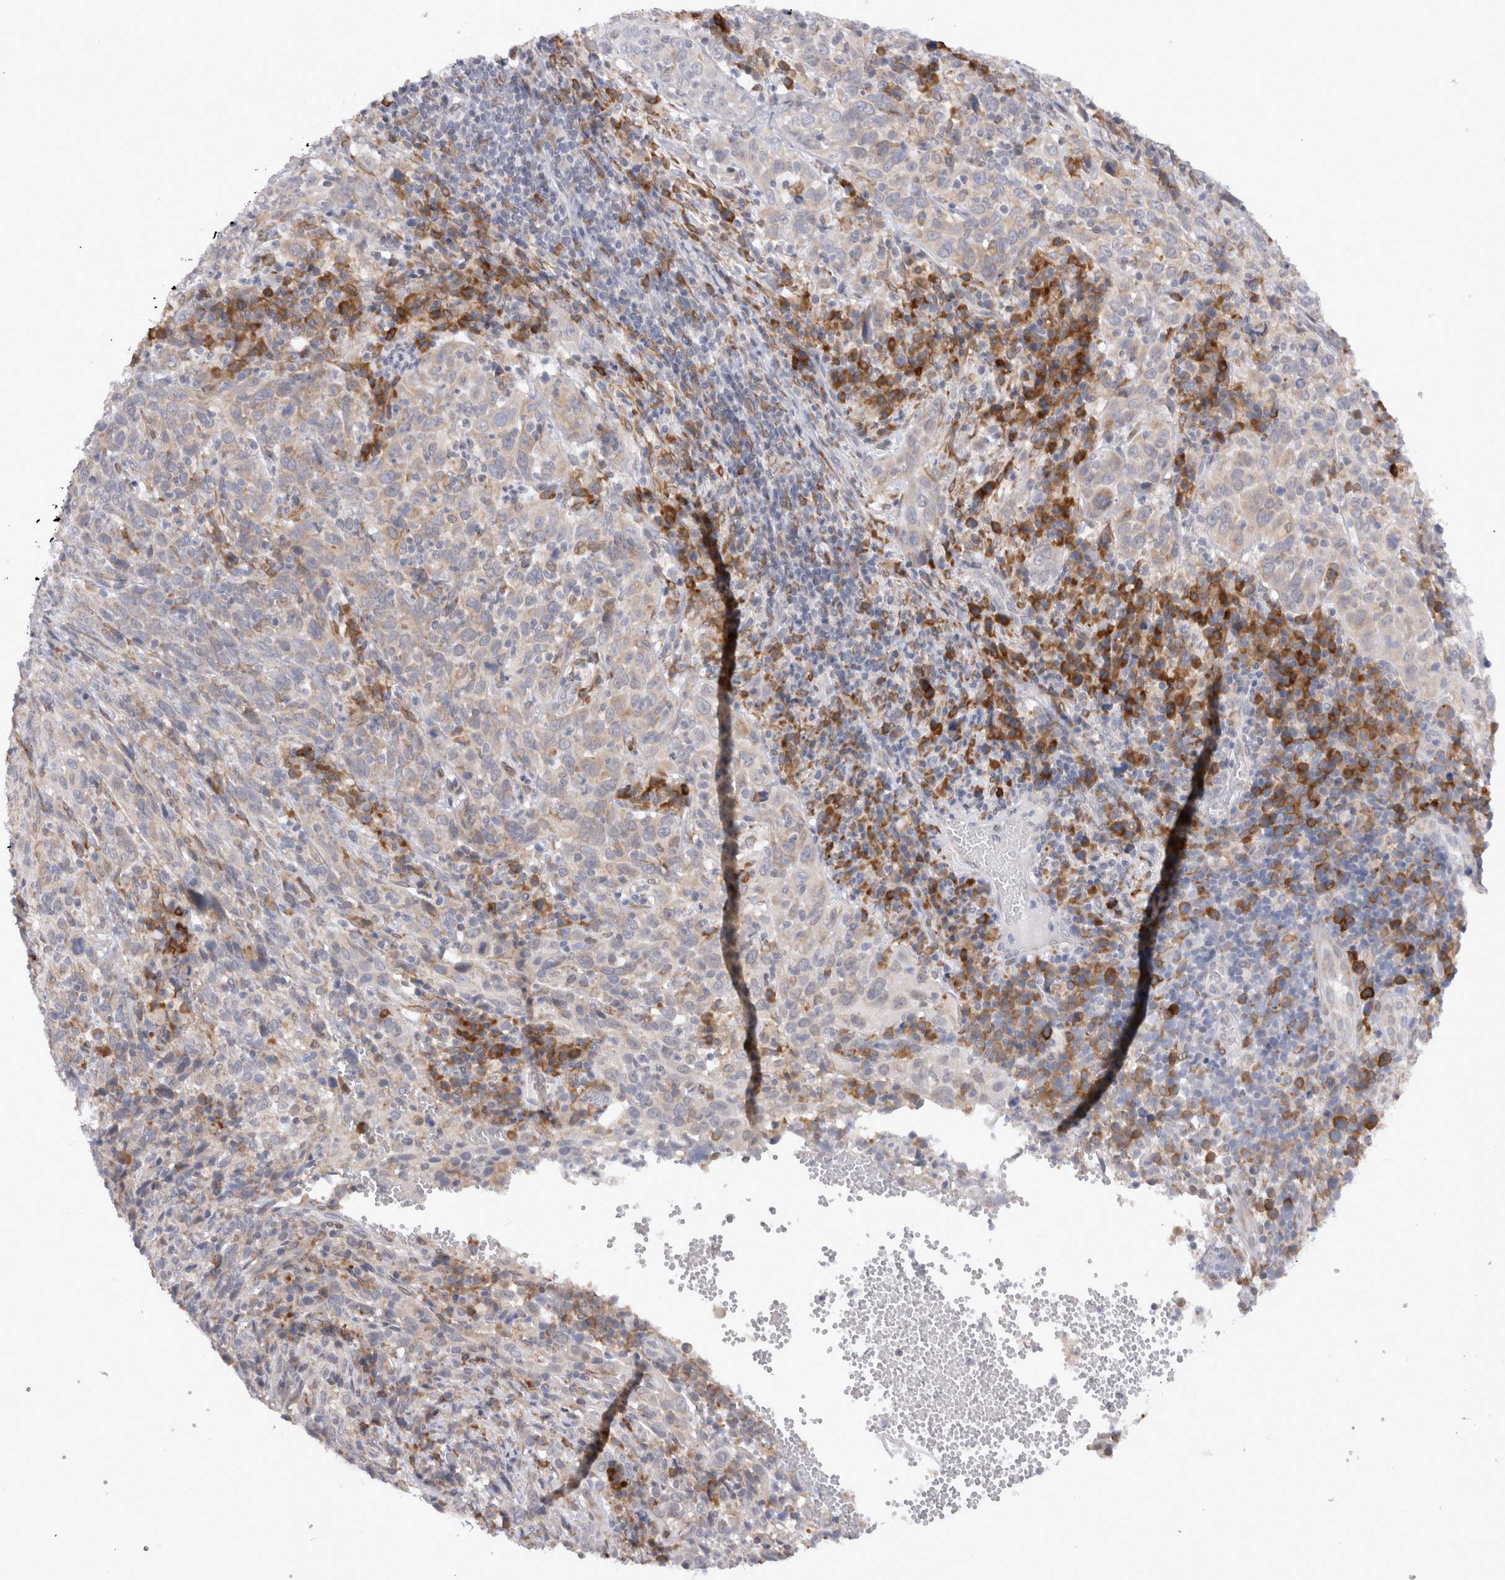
{"staining": {"intensity": "weak", "quantity": "<25%", "location": "cytoplasmic/membranous"}, "tissue": "cervical cancer", "cell_type": "Tumor cells", "image_type": "cancer", "snomed": [{"axis": "morphology", "description": "Squamous cell carcinoma, NOS"}, {"axis": "topography", "description": "Cervix"}], "caption": "Tumor cells show no significant positivity in cervical cancer (squamous cell carcinoma). (DAB IHC with hematoxylin counter stain).", "gene": "VCPIP1", "patient": {"sex": "female", "age": 46}}